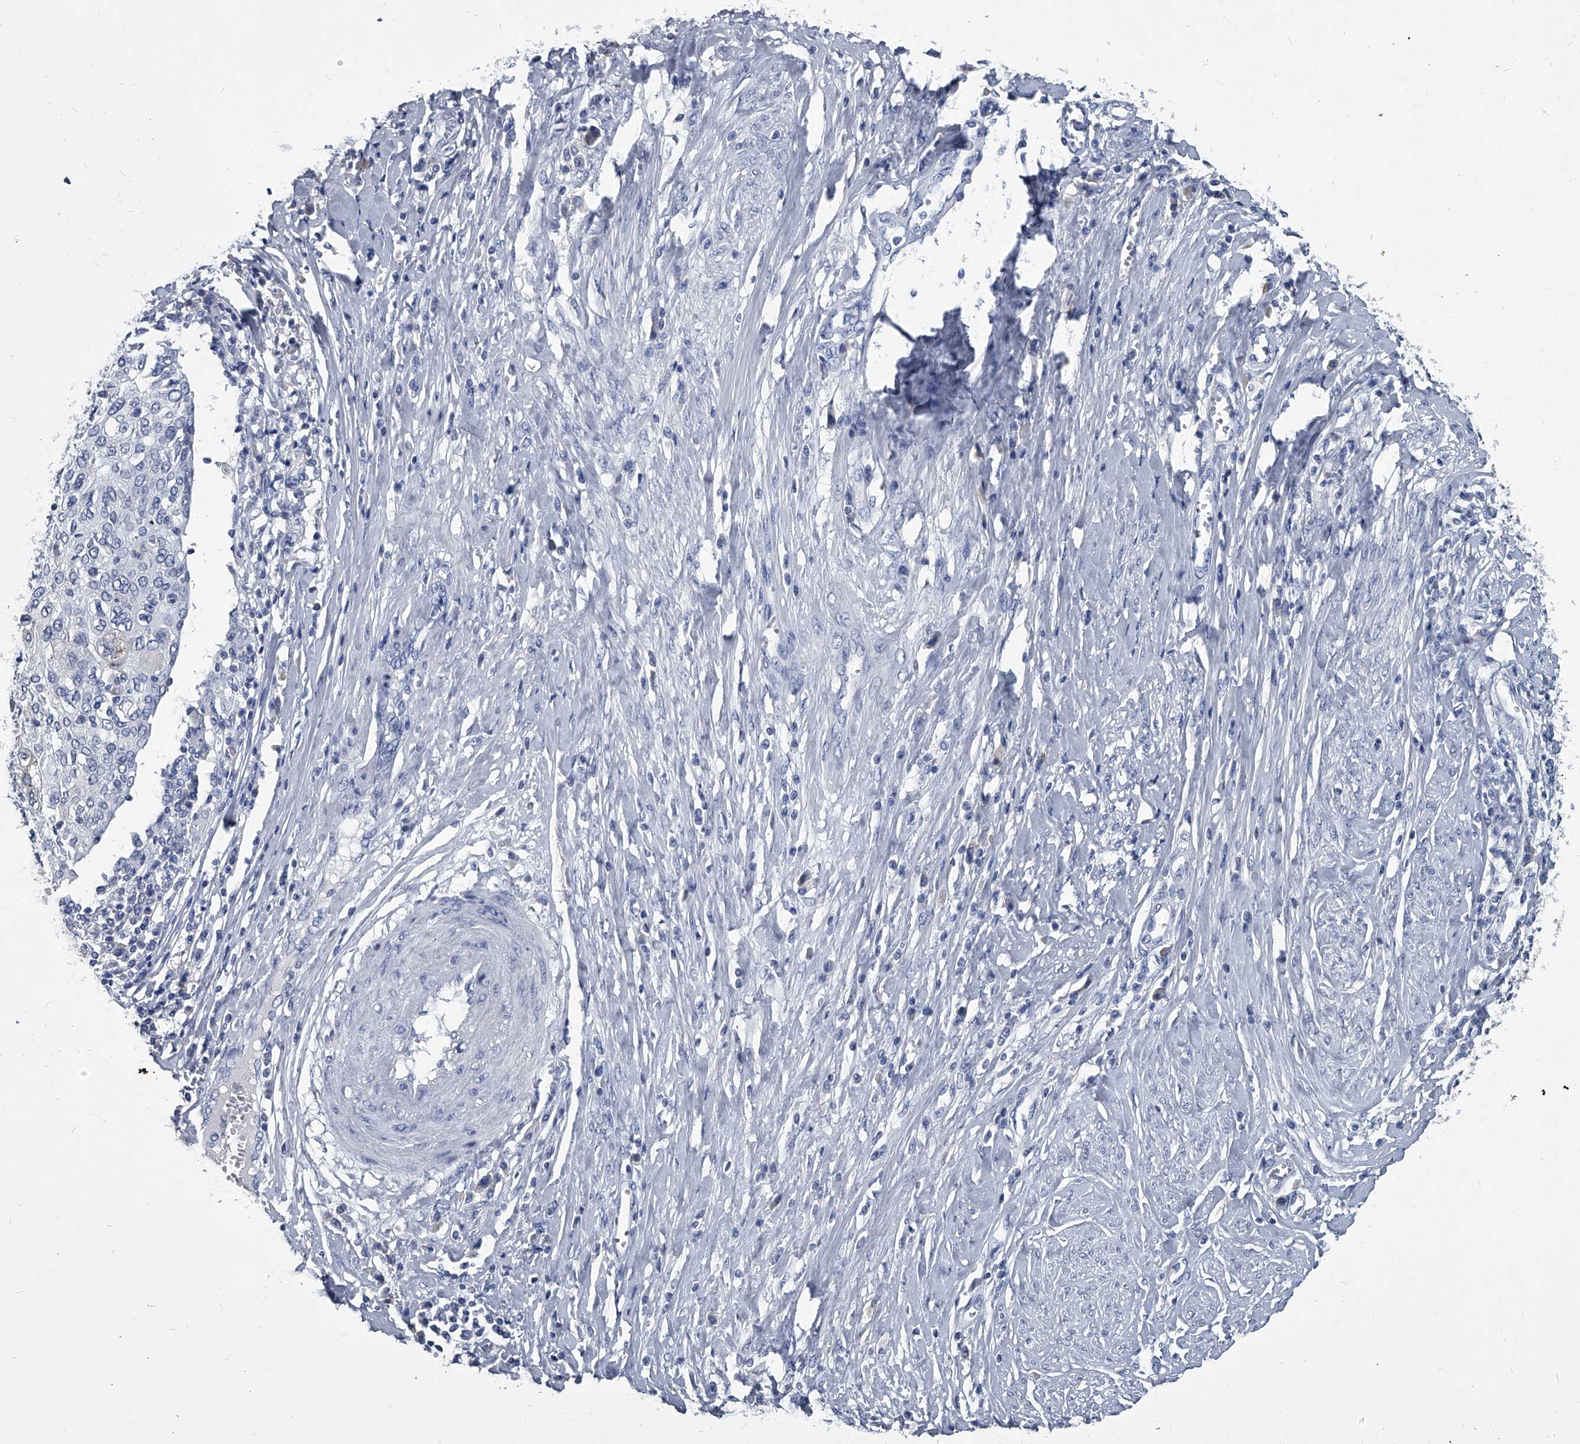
{"staining": {"intensity": "negative", "quantity": "none", "location": "none"}, "tissue": "cervical cancer", "cell_type": "Tumor cells", "image_type": "cancer", "snomed": [{"axis": "morphology", "description": "Squamous cell carcinoma, NOS"}, {"axis": "topography", "description": "Cervix"}], "caption": "Tumor cells are negative for protein expression in human cervical cancer.", "gene": "BCAS1", "patient": {"sex": "female", "age": 40}}